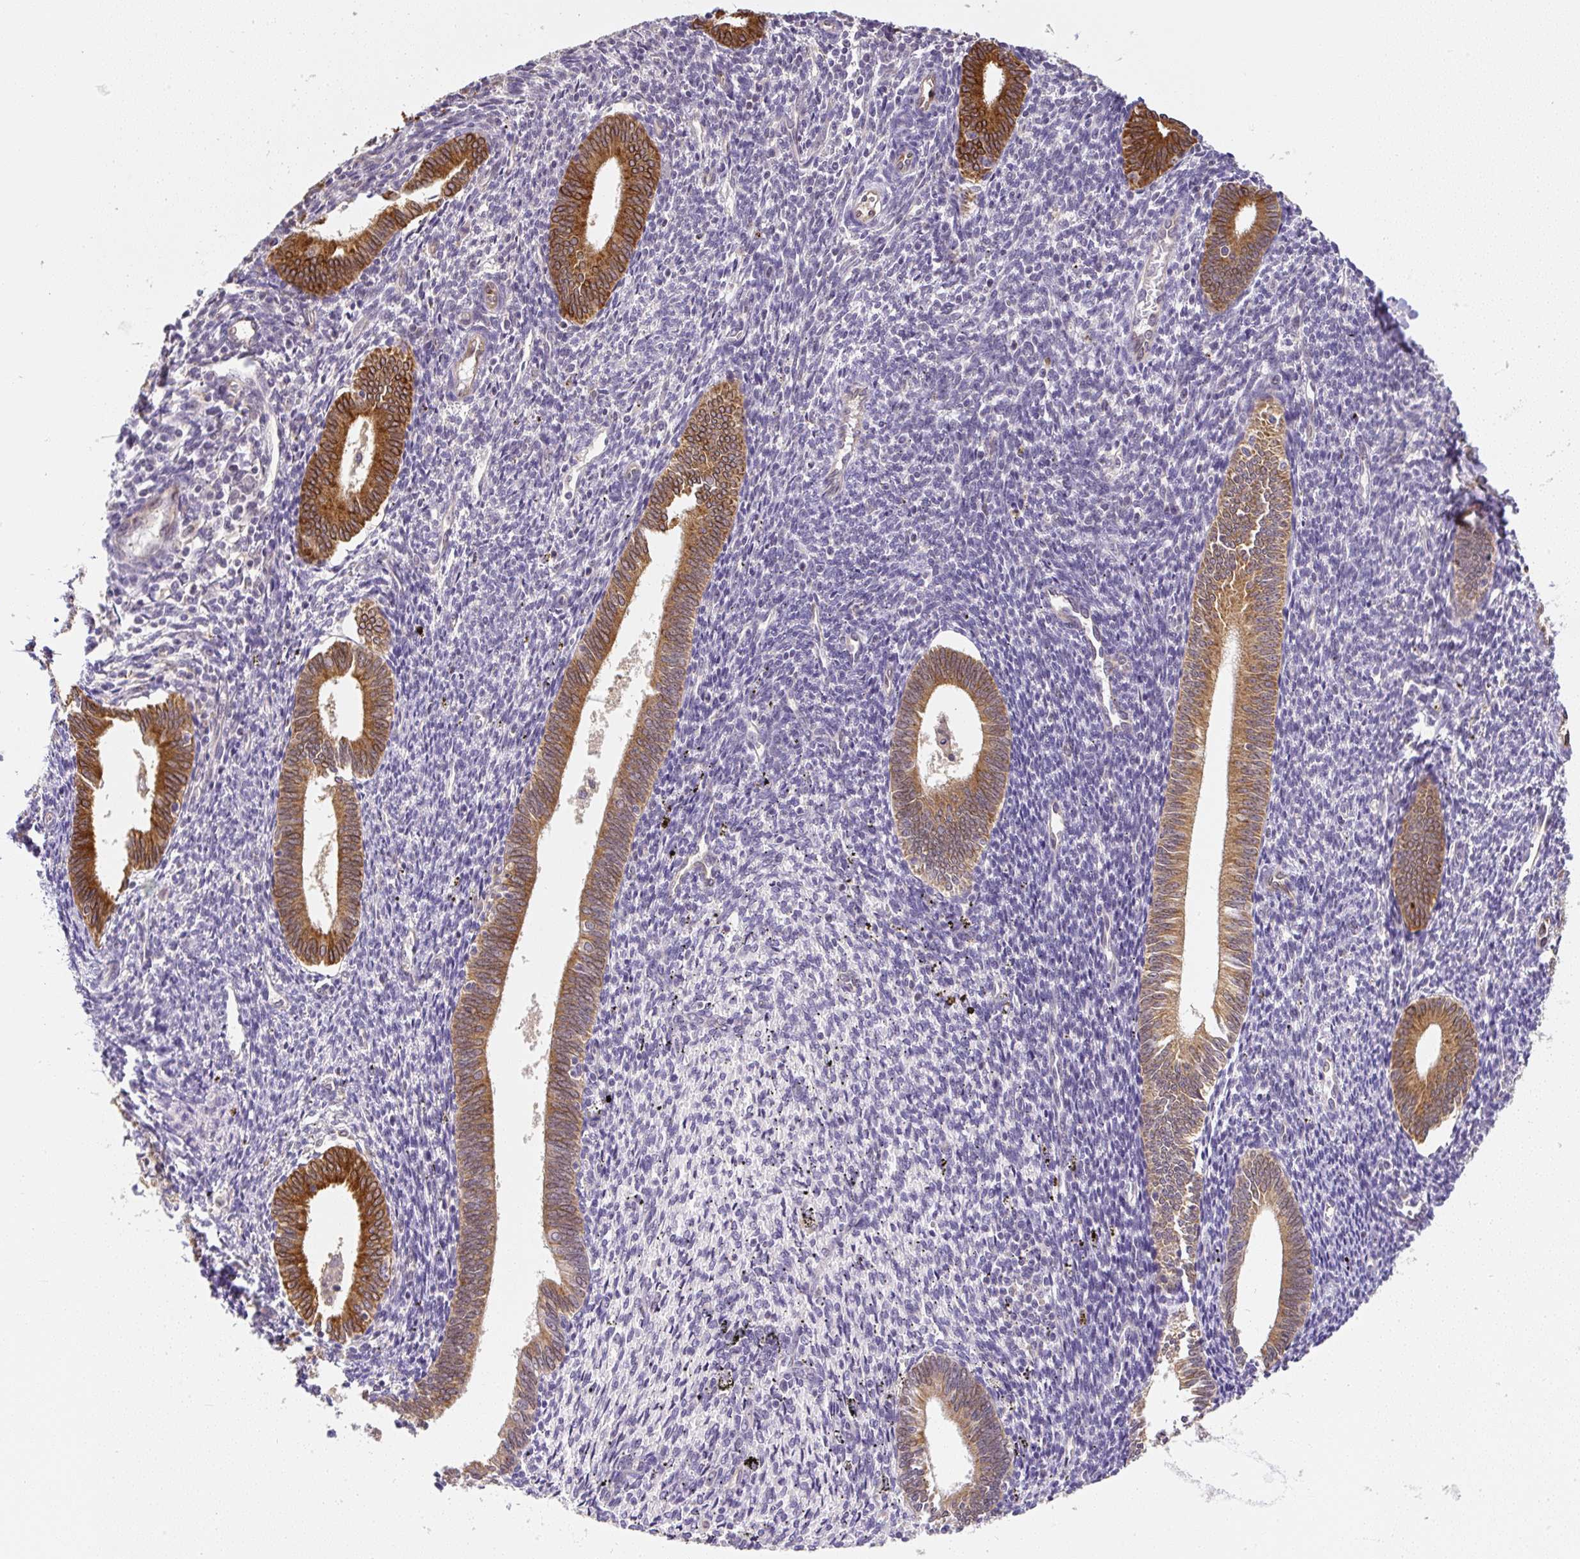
{"staining": {"intensity": "negative", "quantity": "none", "location": "none"}, "tissue": "endometrium", "cell_type": "Cells in endometrial stroma", "image_type": "normal", "snomed": [{"axis": "morphology", "description": "Normal tissue, NOS"}, {"axis": "topography", "description": "Endometrium"}], "caption": "IHC of benign endometrium reveals no staining in cells in endometrial stroma.", "gene": "PLA2G4A", "patient": {"sex": "female", "age": 41}}